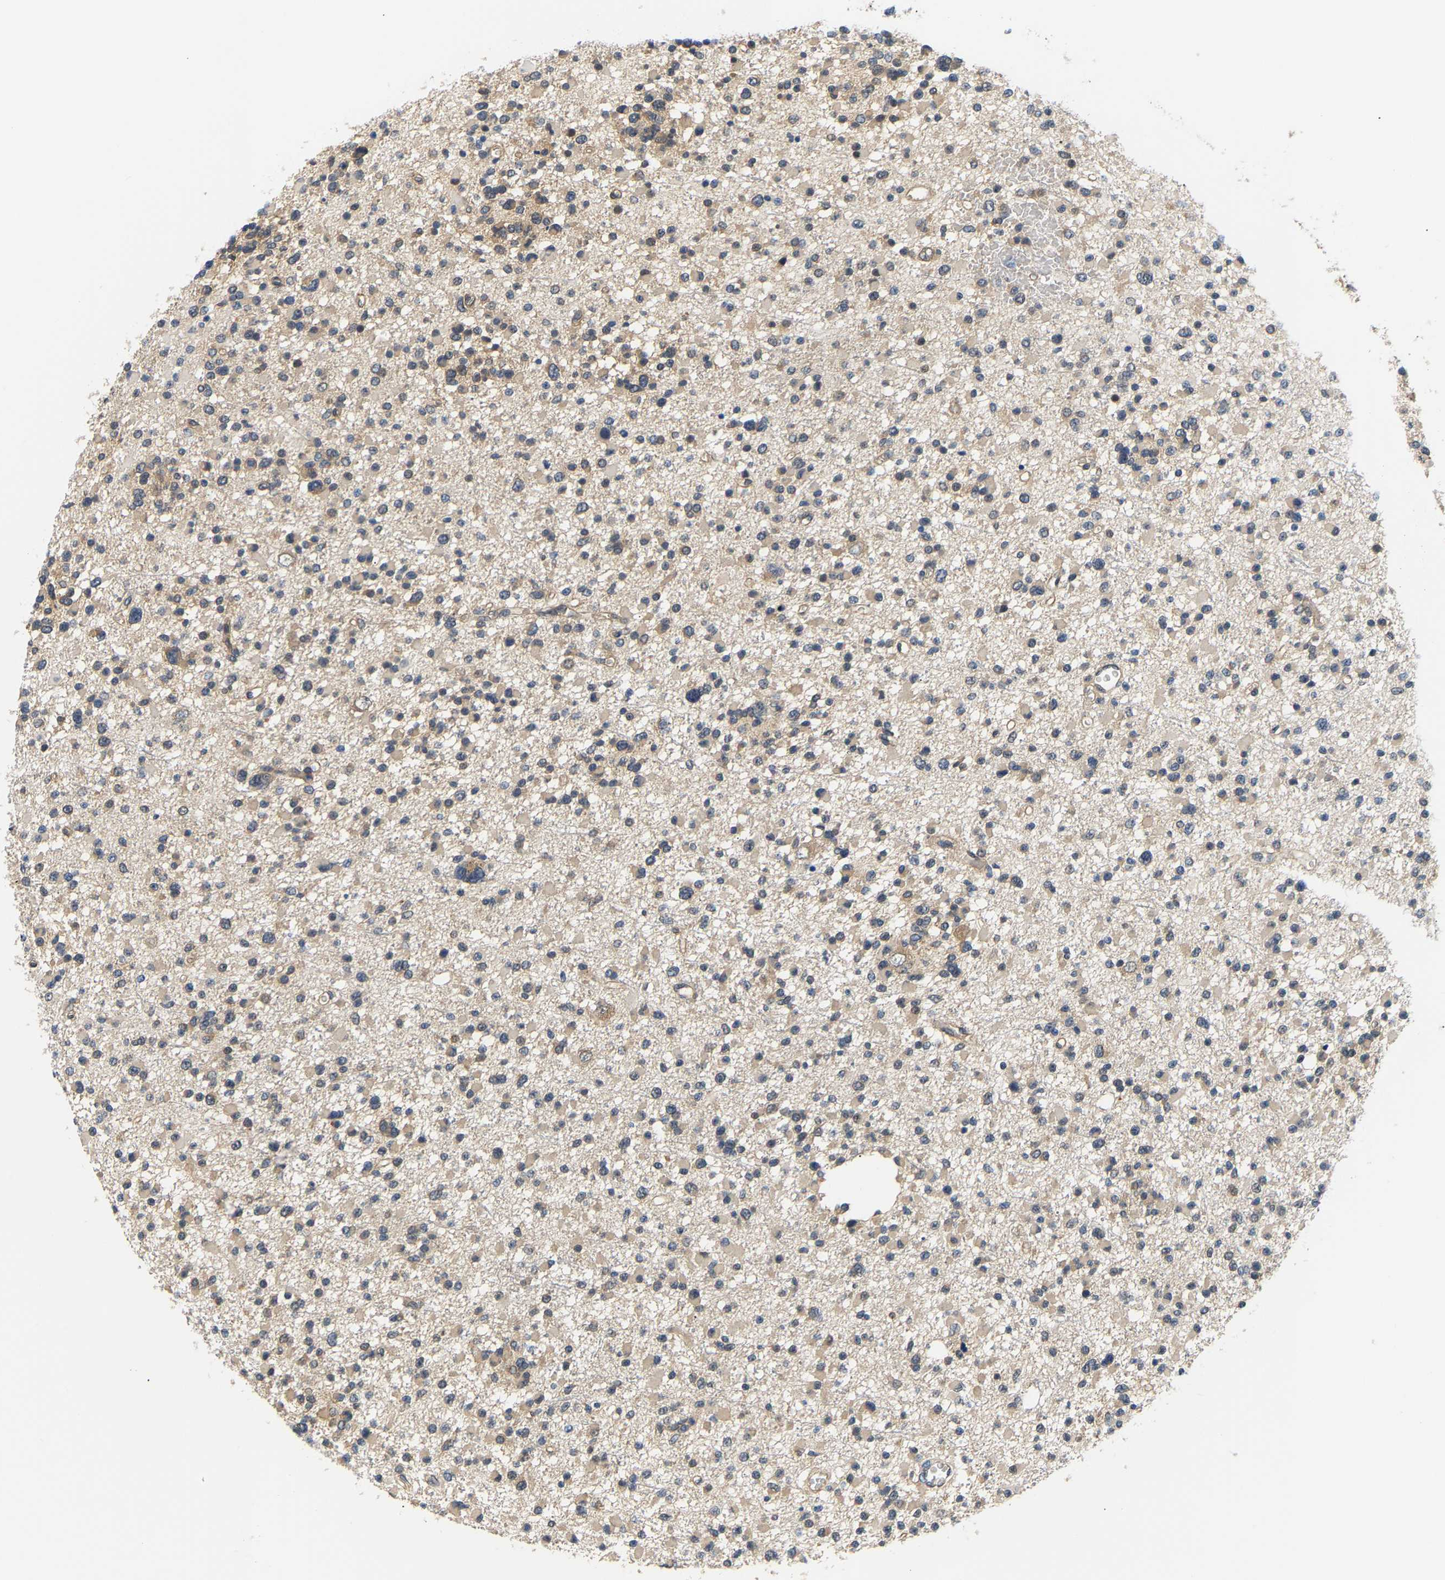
{"staining": {"intensity": "weak", "quantity": "25%-75%", "location": "cytoplasmic/membranous"}, "tissue": "glioma", "cell_type": "Tumor cells", "image_type": "cancer", "snomed": [{"axis": "morphology", "description": "Glioma, malignant, Low grade"}, {"axis": "topography", "description": "Brain"}], "caption": "Glioma tissue shows weak cytoplasmic/membranous expression in approximately 25%-75% of tumor cells, visualized by immunohistochemistry.", "gene": "ARHGEF12", "patient": {"sex": "female", "age": 22}}